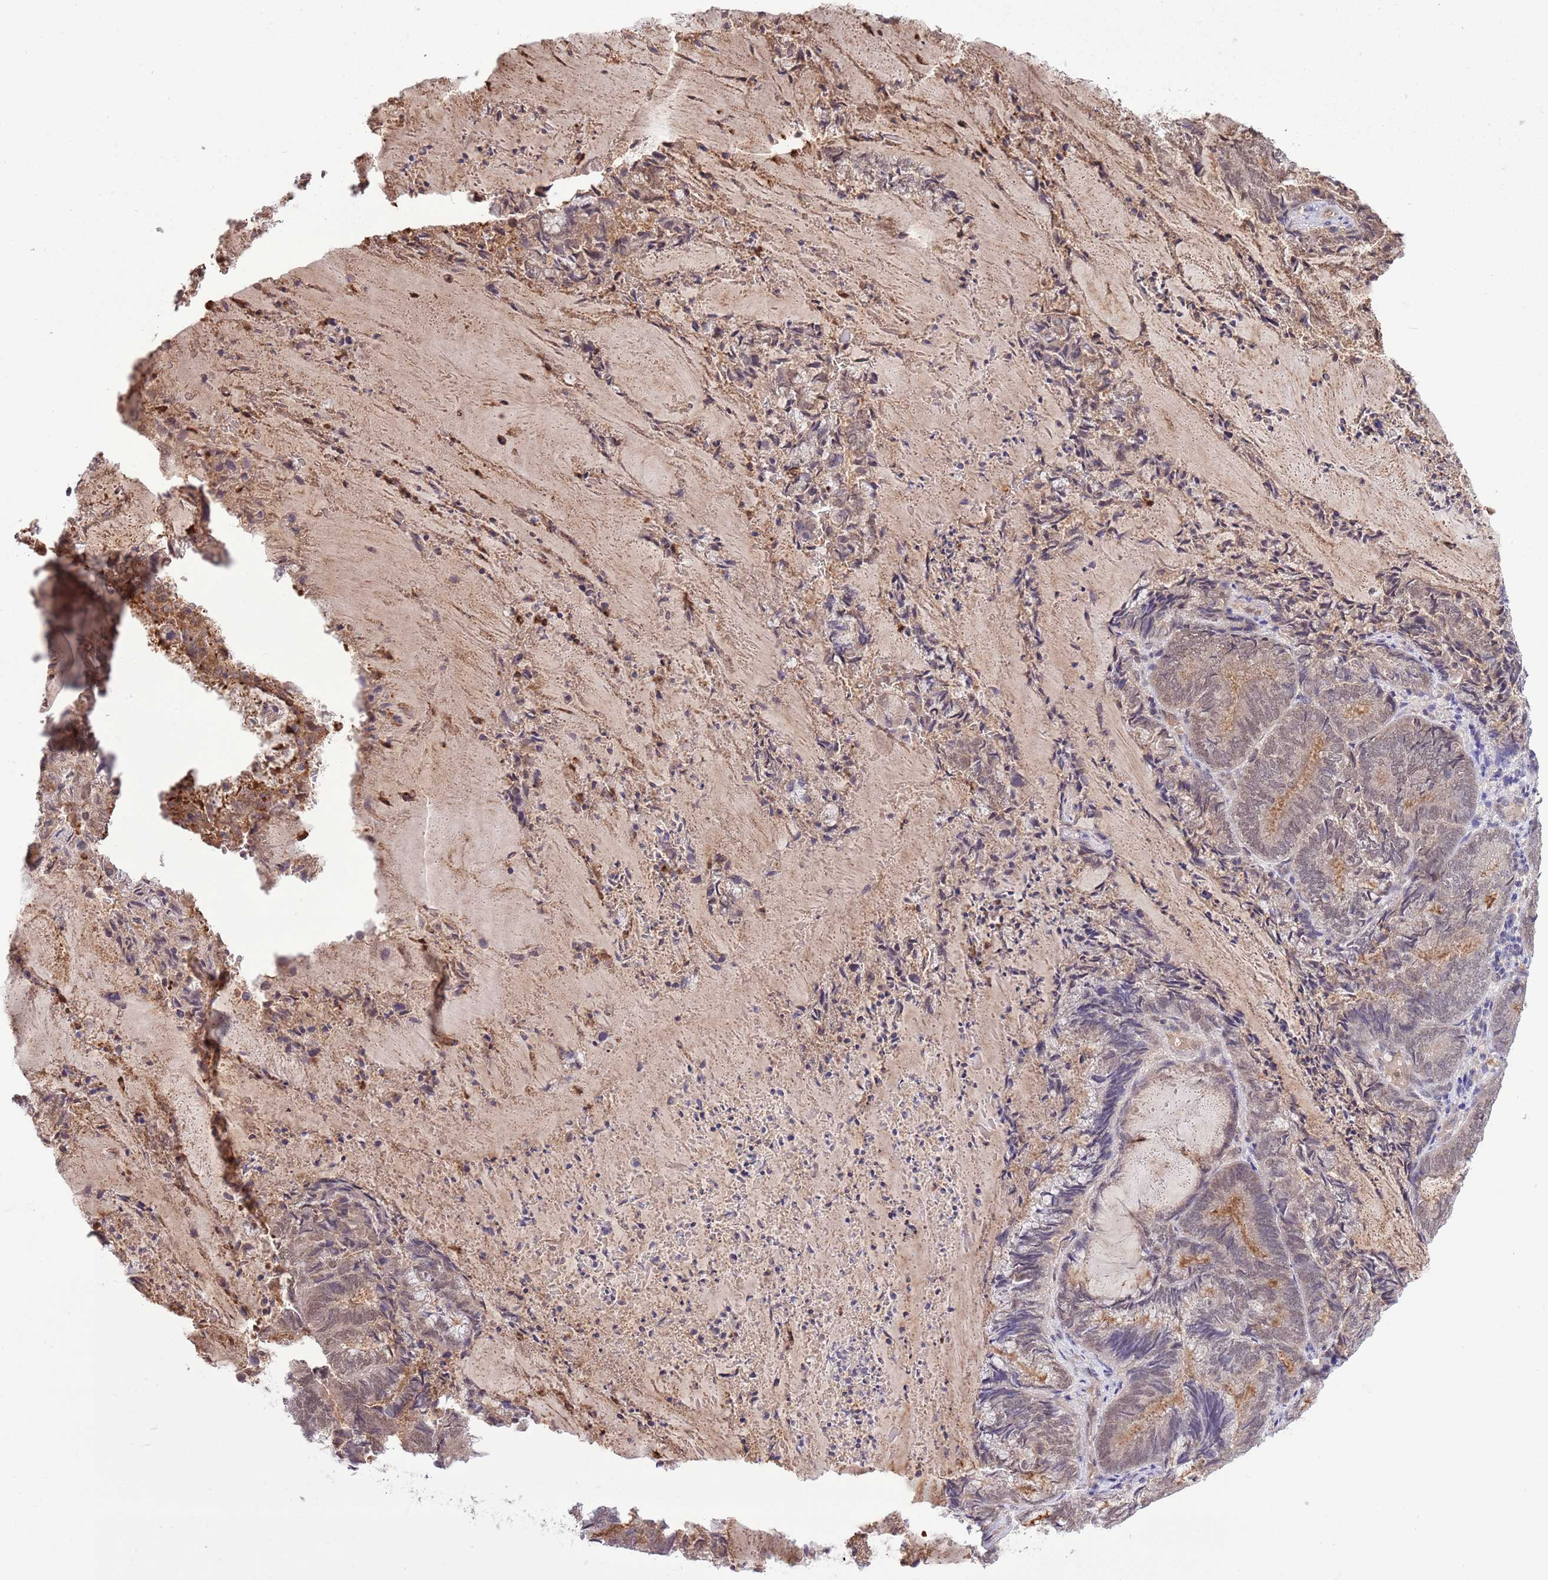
{"staining": {"intensity": "weak", "quantity": "25%-75%", "location": "nuclear"}, "tissue": "endometrial cancer", "cell_type": "Tumor cells", "image_type": "cancer", "snomed": [{"axis": "morphology", "description": "Adenocarcinoma, NOS"}, {"axis": "topography", "description": "Endometrium"}], "caption": "This photomicrograph shows immunohistochemistry (IHC) staining of endometrial cancer (adenocarcinoma), with low weak nuclear expression in approximately 25%-75% of tumor cells.", "gene": "AMIGO1", "patient": {"sex": "female", "age": 80}}